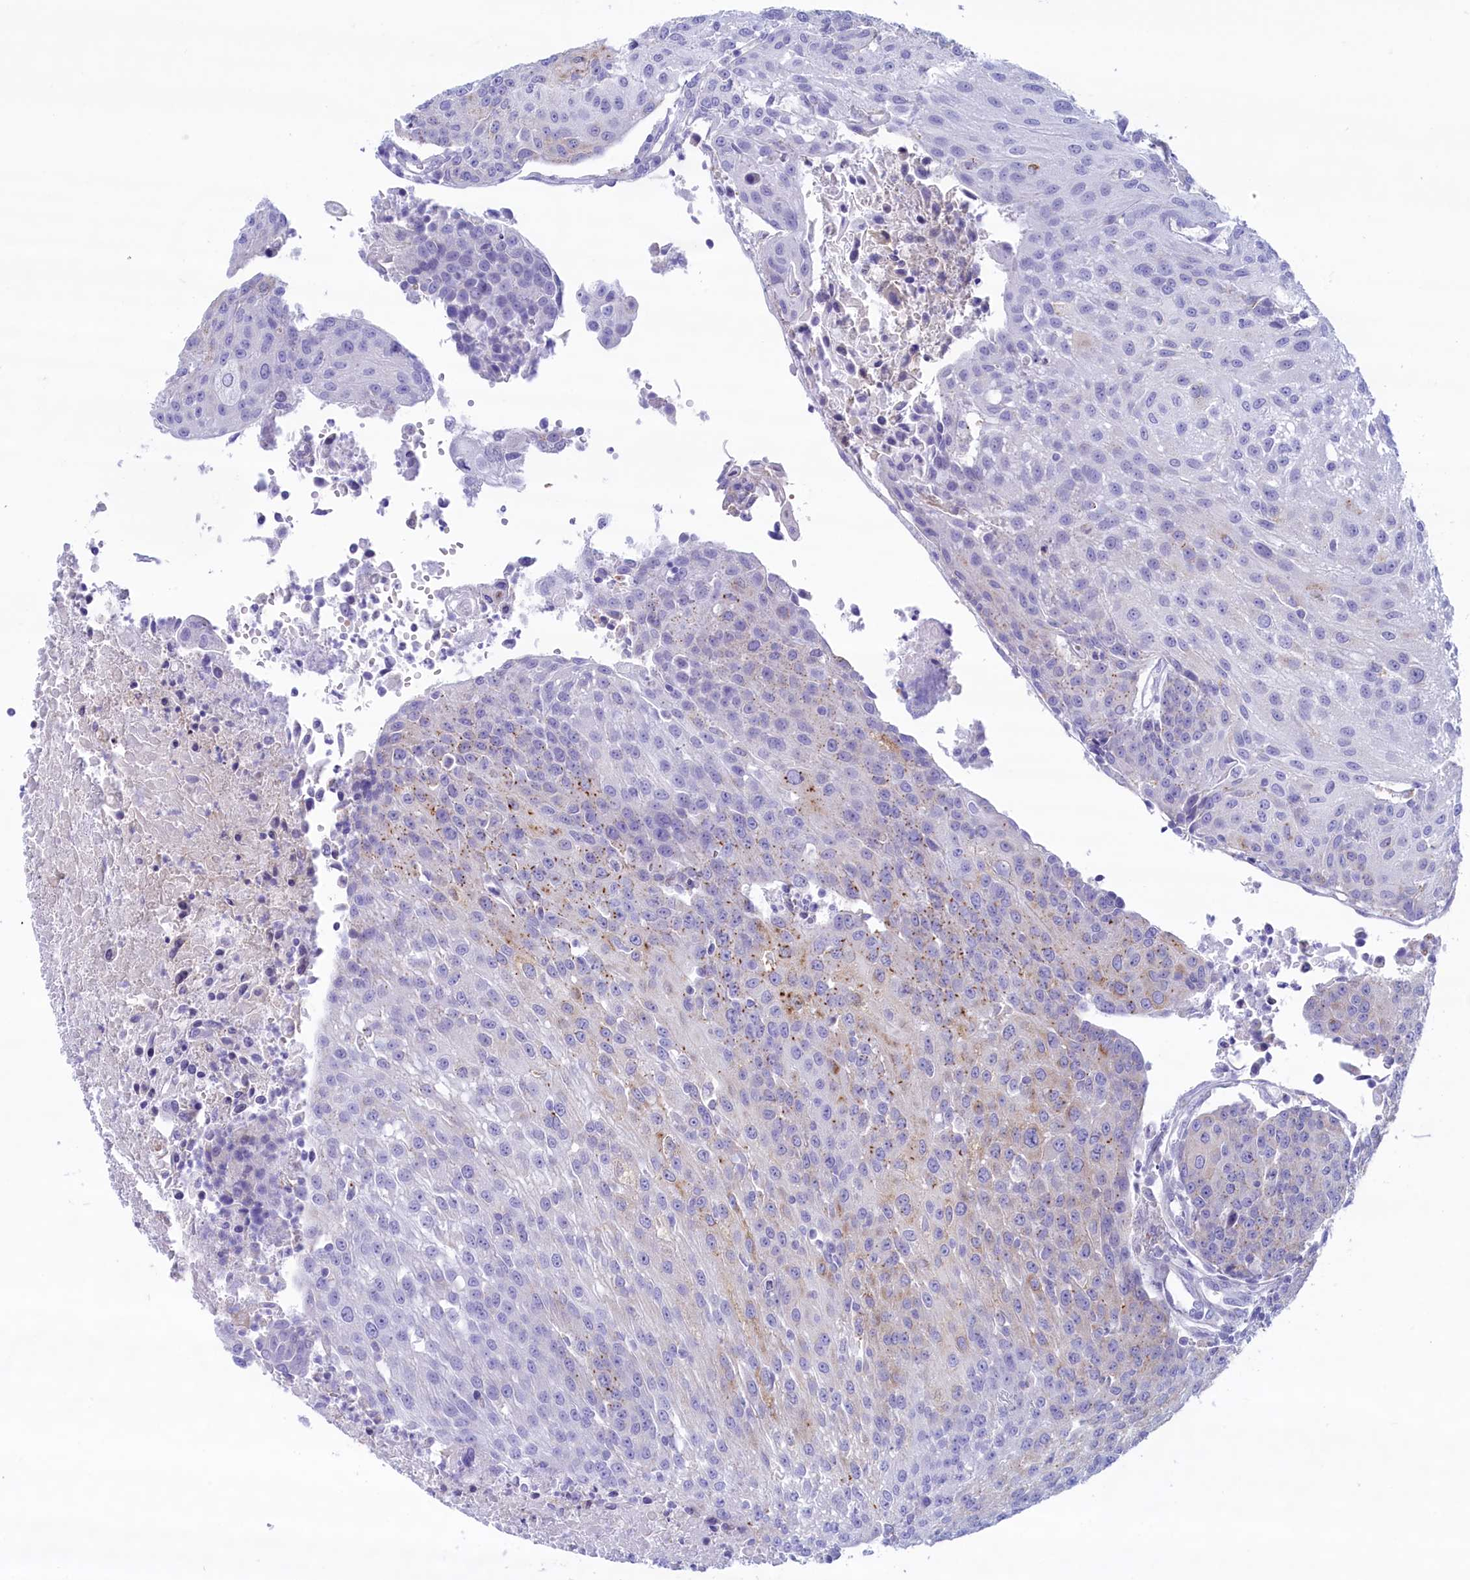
{"staining": {"intensity": "moderate", "quantity": "<25%", "location": "cytoplasmic/membranous"}, "tissue": "urothelial cancer", "cell_type": "Tumor cells", "image_type": "cancer", "snomed": [{"axis": "morphology", "description": "Urothelial carcinoma, High grade"}, {"axis": "topography", "description": "Urinary bladder"}], "caption": "There is low levels of moderate cytoplasmic/membranous expression in tumor cells of urothelial cancer, as demonstrated by immunohistochemical staining (brown color).", "gene": "MPV17L2", "patient": {"sex": "female", "age": 85}}